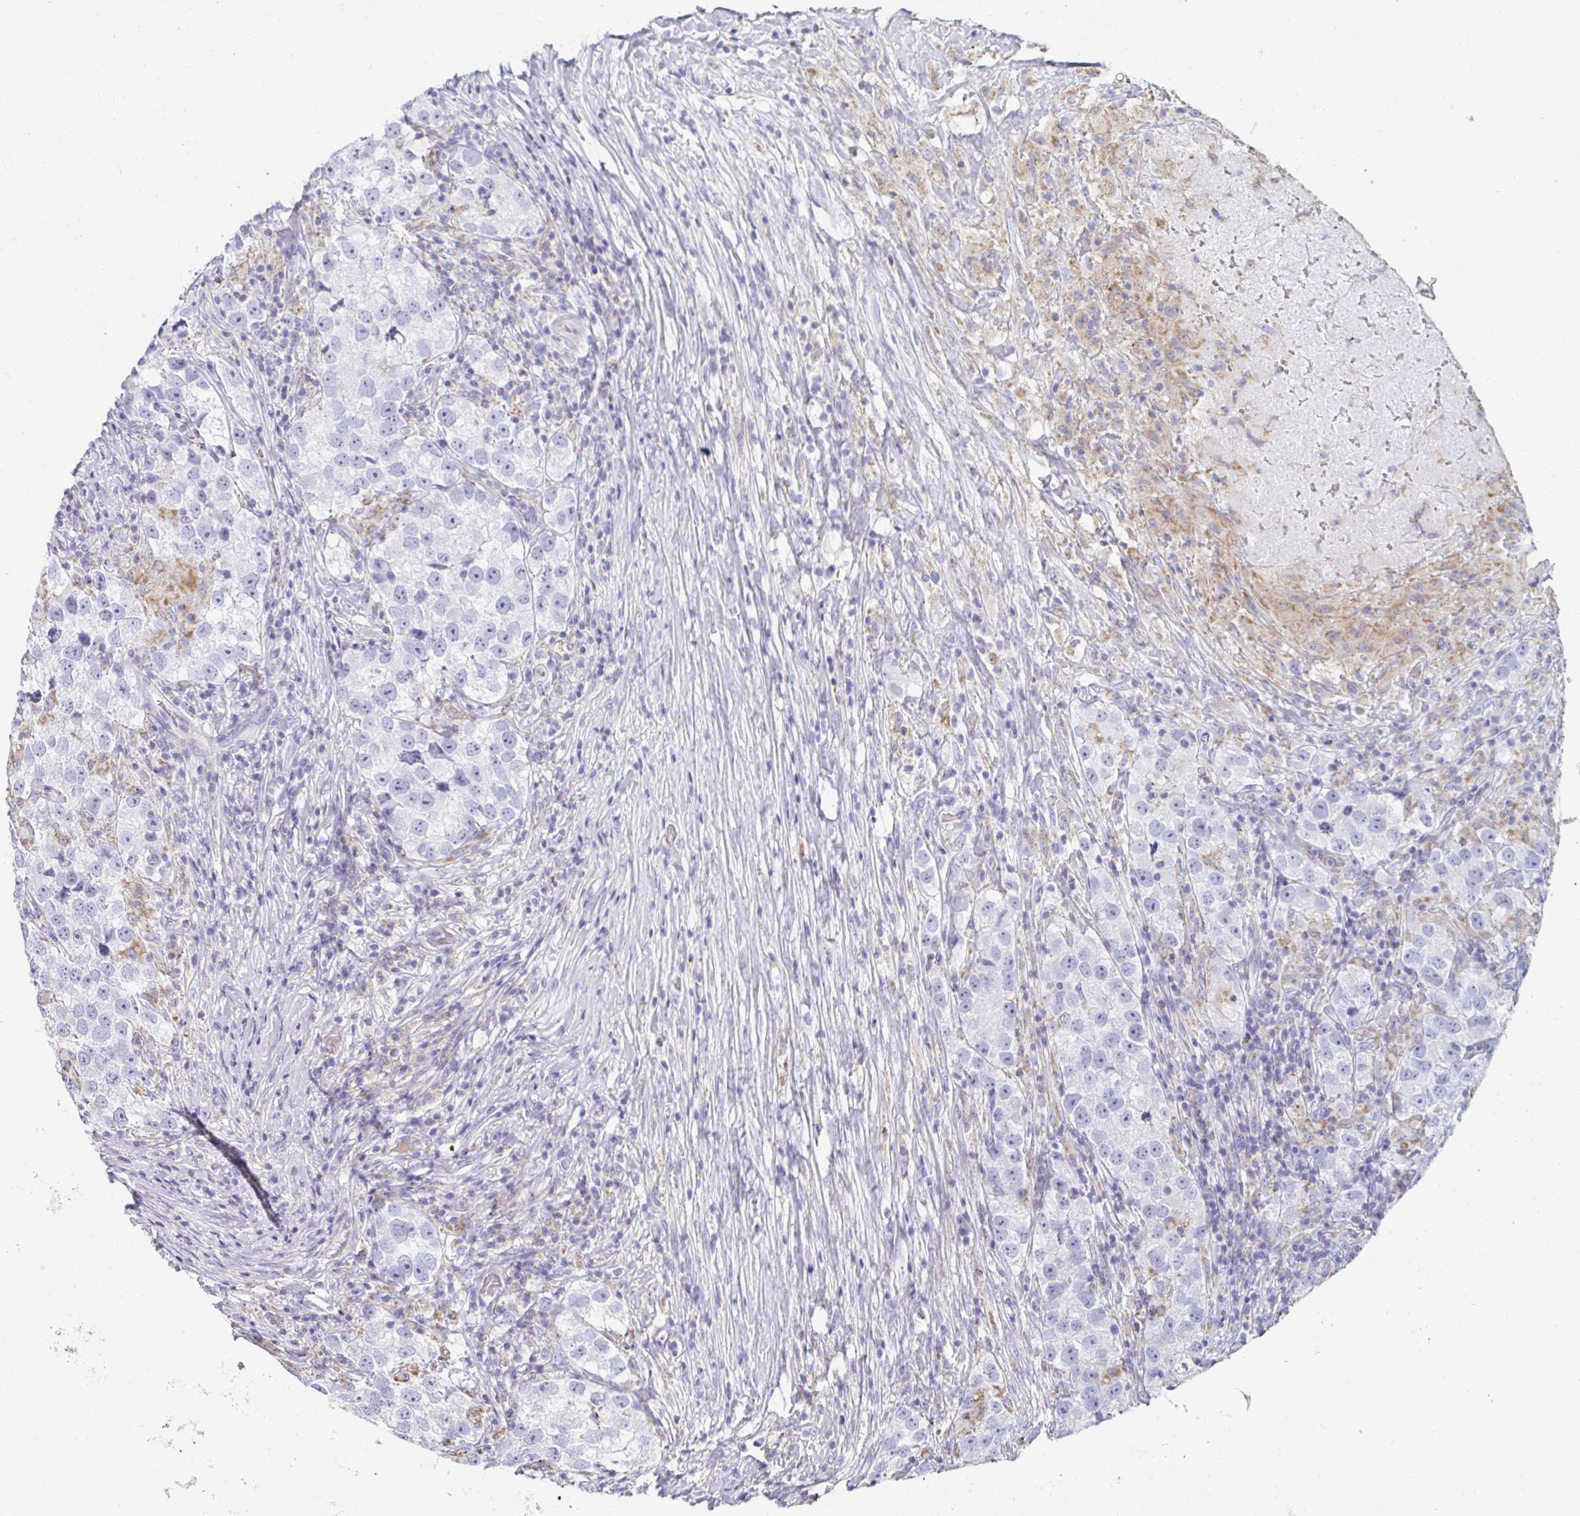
{"staining": {"intensity": "negative", "quantity": "none", "location": "none"}, "tissue": "testis cancer", "cell_type": "Tumor cells", "image_type": "cancer", "snomed": [{"axis": "morphology", "description": "Seminoma, NOS"}, {"axis": "topography", "description": "Testis"}], "caption": "Tumor cells show no significant protein staining in testis cancer.", "gene": "MGAM2", "patient": {"sex": "male", "age": 46}}